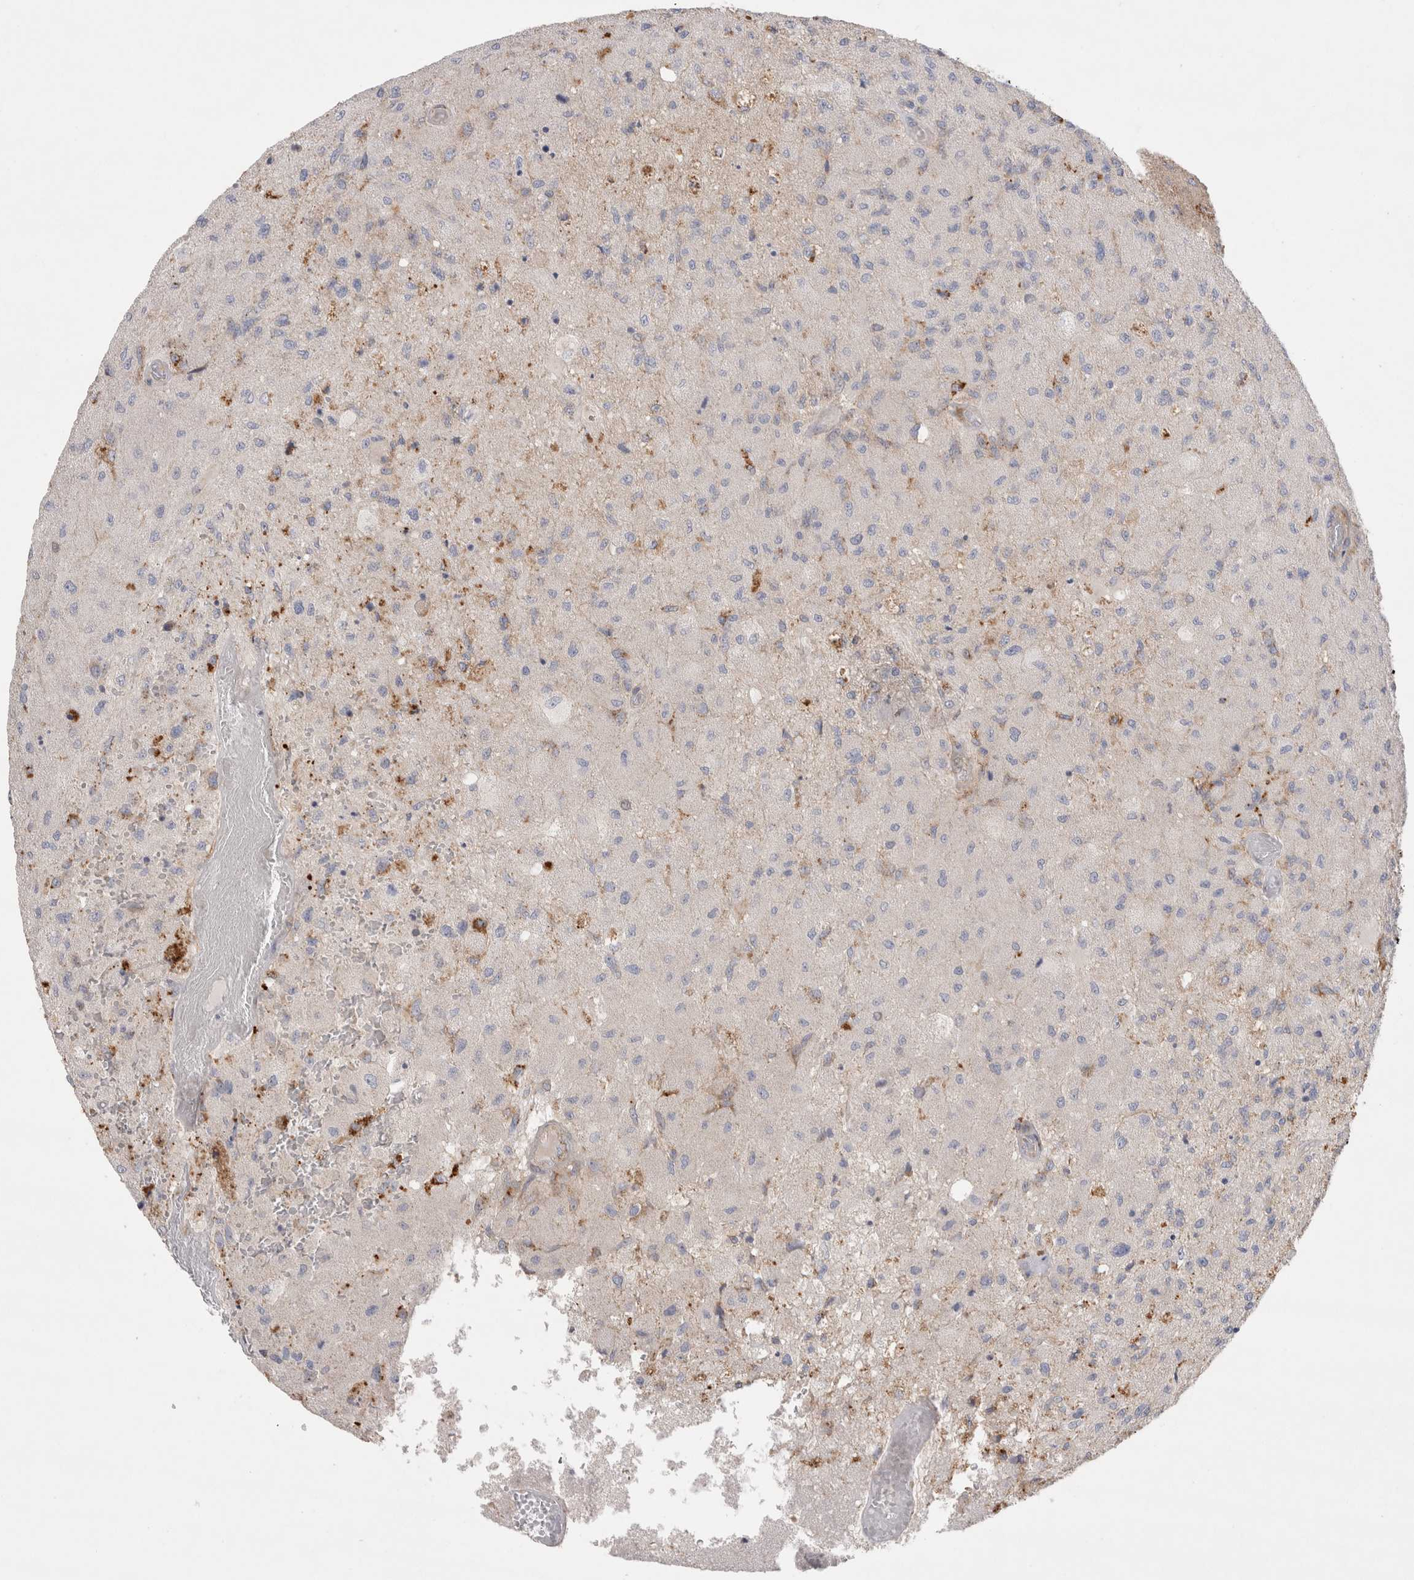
{"staining": {"intensity": "negative", "quantity": "none", "location": "none"}, "tissue": "glioma", "cell_type": "Tumor cells", "image_type": "cancer", "snomed": [{"axis": "morphology", "description": "Normal tissue, NOS"}, {"axis": "morphology", "description": "Glioma, malignant, High grade"}, {"axis": "topography", "description": "Cerebral cortex"}], "caption": "Immunohistochemistry (IHC) histopathology image of neoplastic tissue: human glioma stained with DAB displays no significant protein staining in tumor cells. The staining is performed using DAB brown chromogen with nuclei counter-stained in using hematoxylin.", "gene": "TBC1D16", "patient": {"sex": "male", "age": 77}}